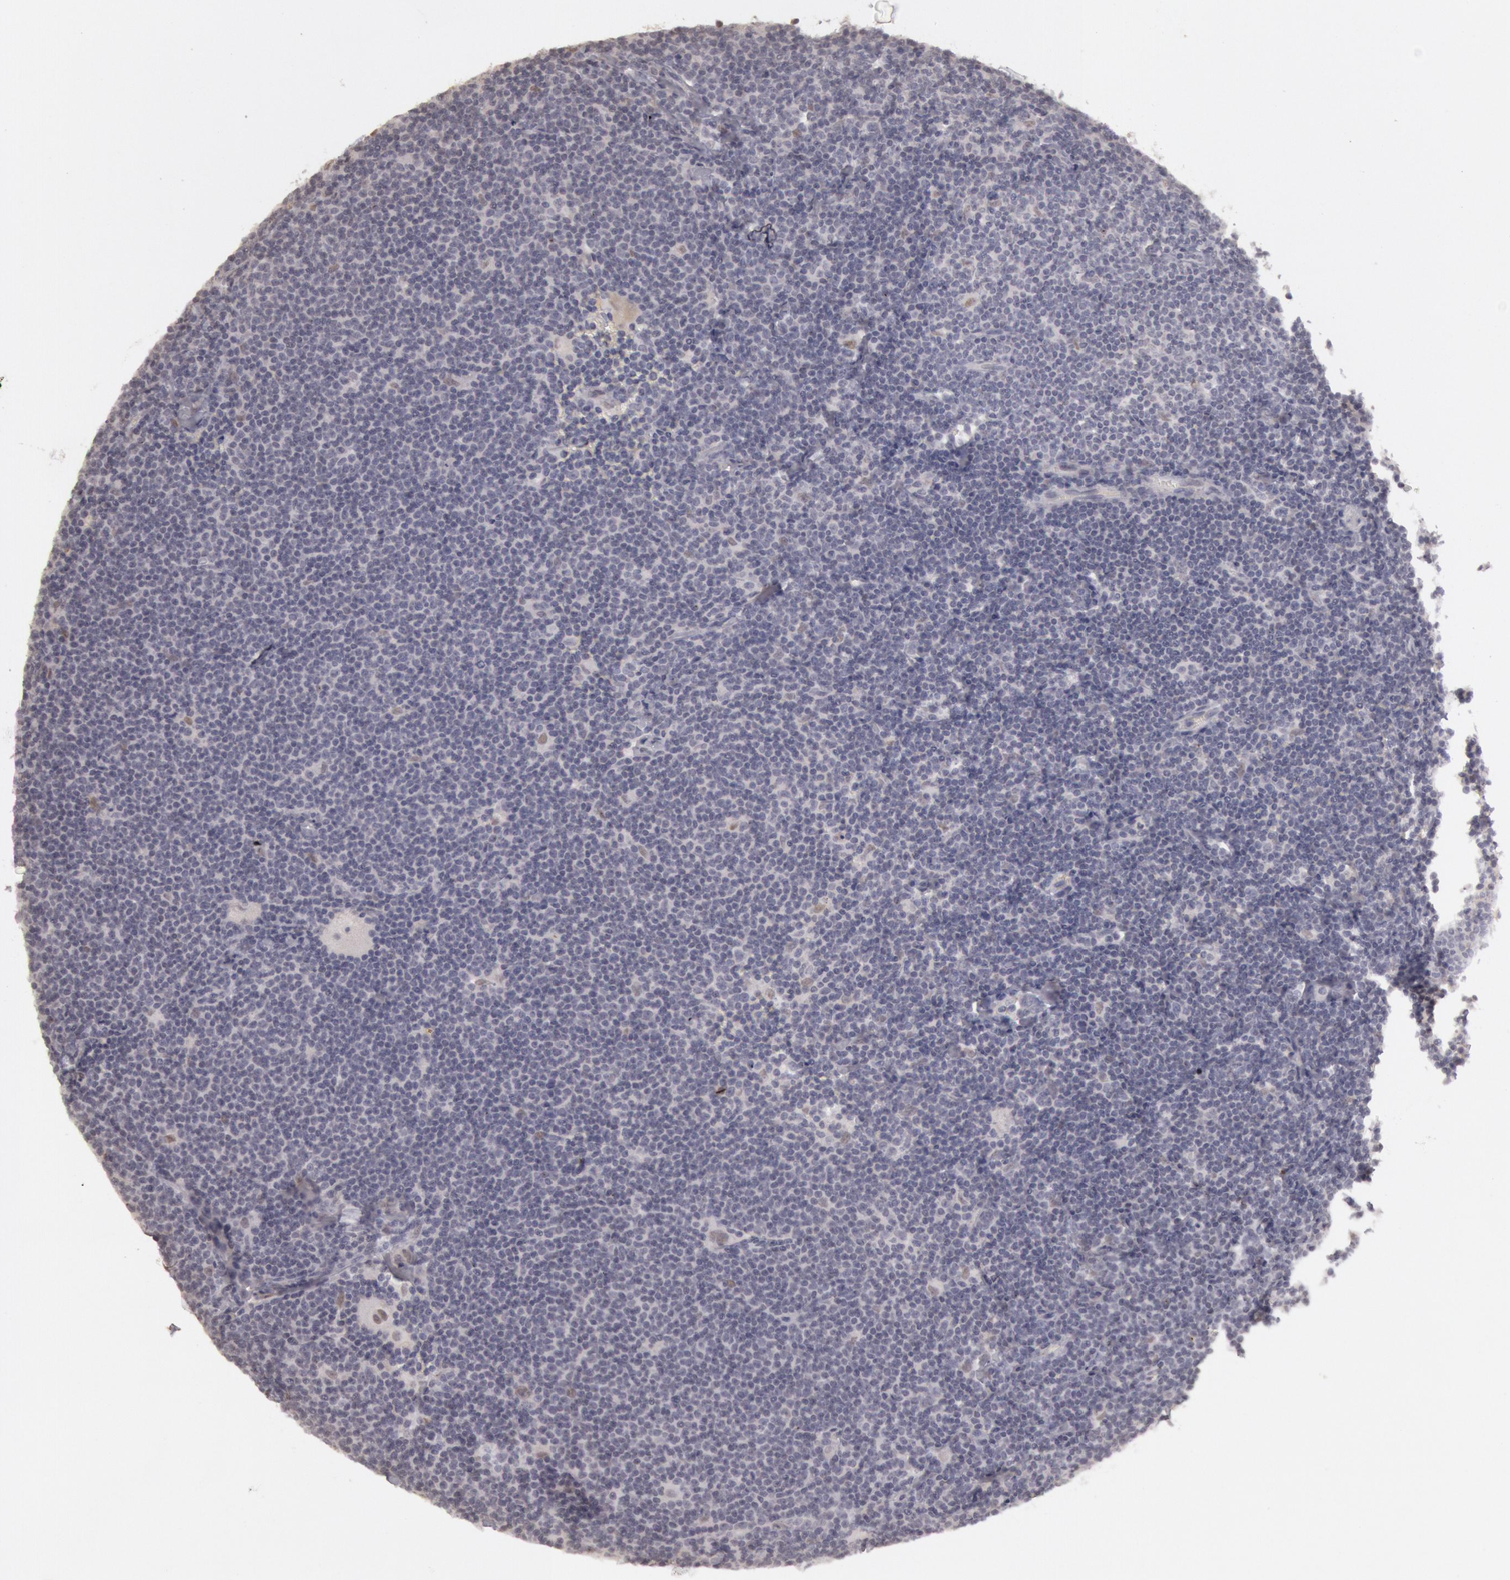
{"staining": {"intensity": "negative", "quantity": "none", "location": "none"}, "tissue": "lymphoma", "cell_type": "Tumor cells", "image_type": "cancer", "snomed": [{"axis": "morphology", "description": "Malignant lymphoma, non-Hodgkin's type, Low grade"}, {"axis": "topography", "description": "Lymph node"}], "caption": "Protein analysis of malignant lymphoma, non-Hodgkin's type (low-grade) demonstrates no significant positivity in tumor cells. (DAB immunohistochemistry (IHC), high magnification).", "gene": "RIMBP3C", "patient": {"sex": "male", "age": 65}}